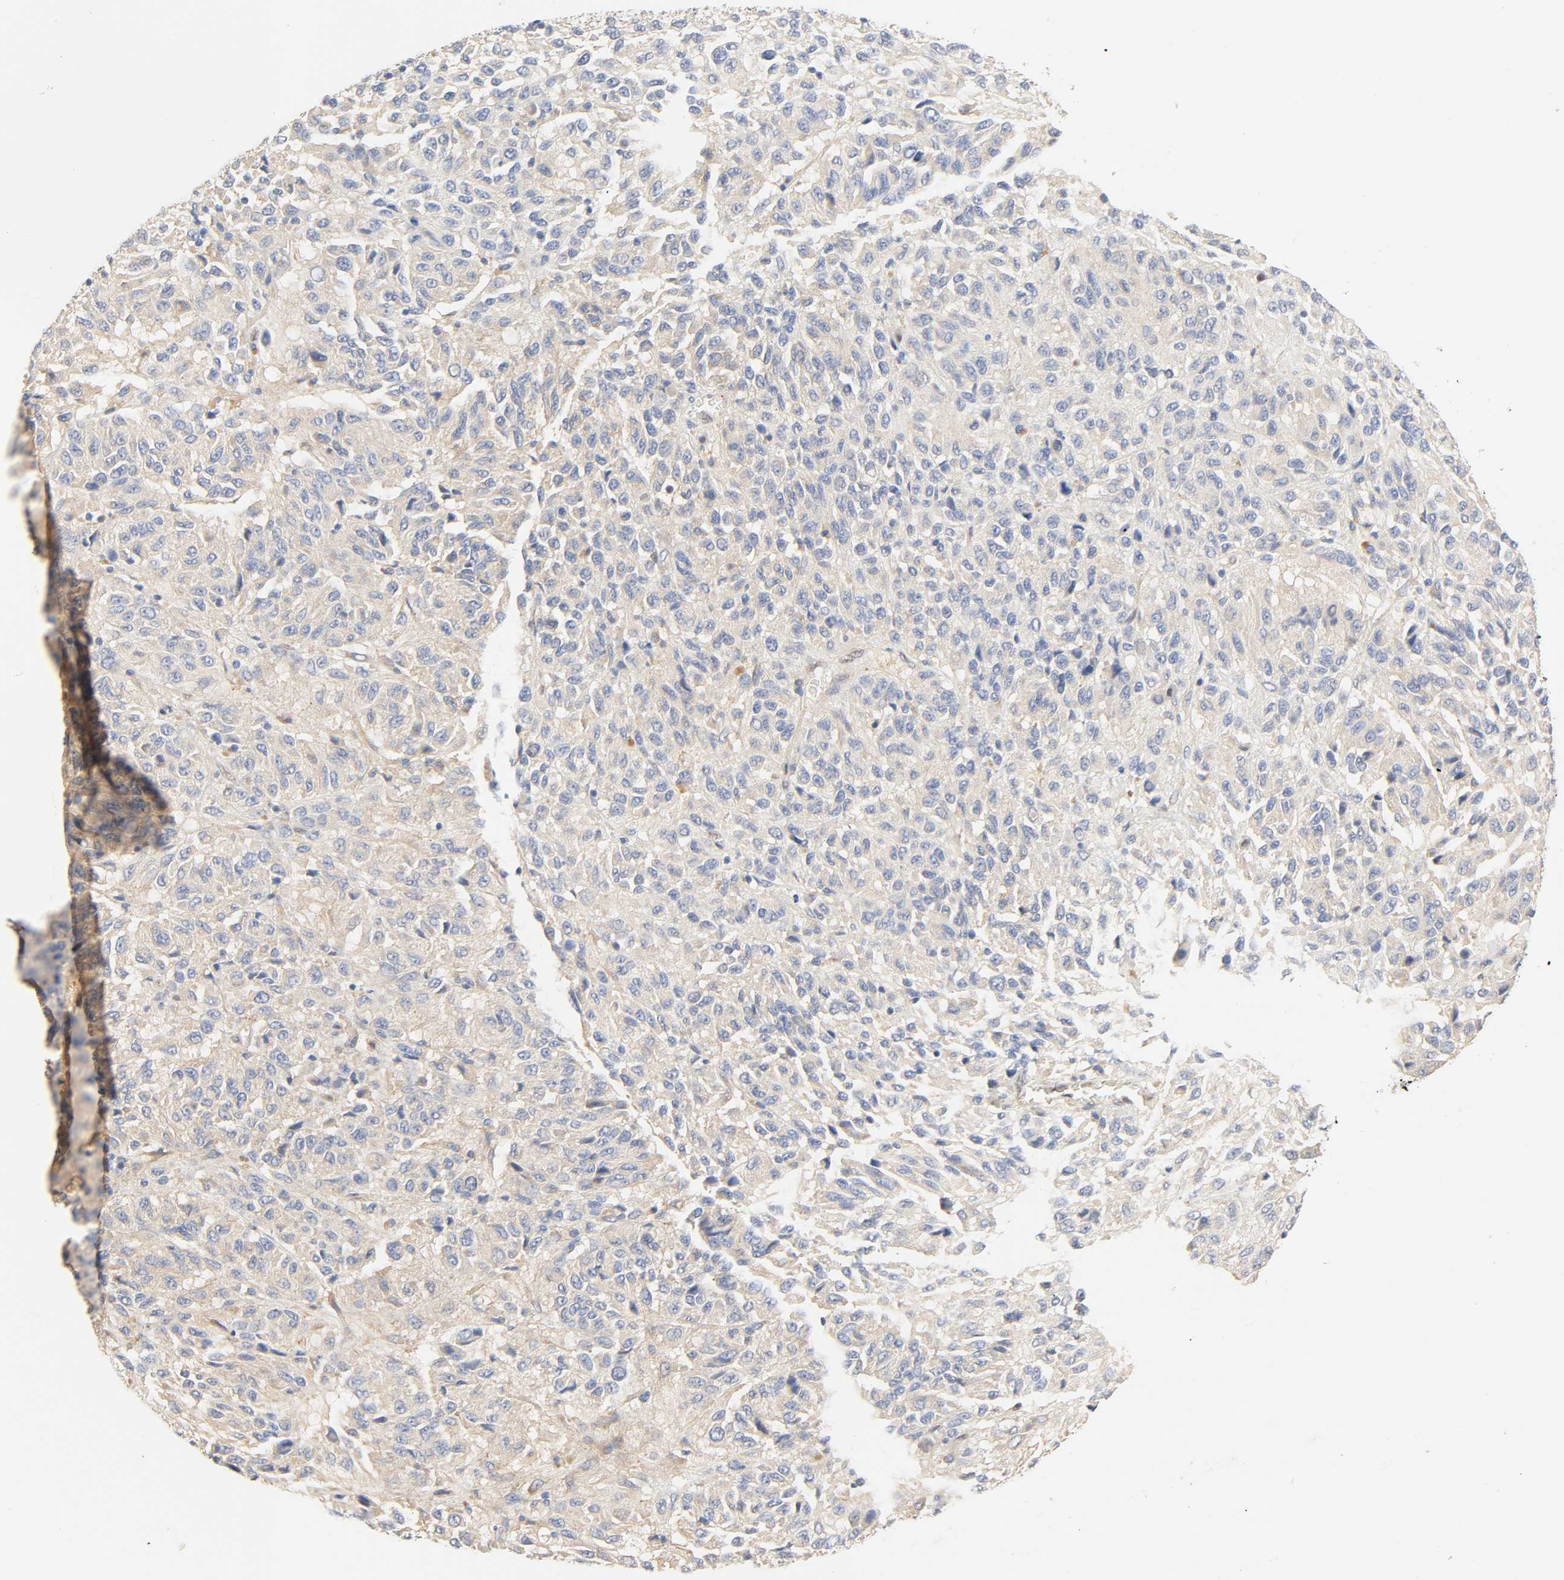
{"staining": {"intensity": "negative", "quantity": "none", "location": "none"}, "tissue": "melanoma", "cell_type": "Tumor cells", "image_type": "cancer", "snomed": [{"axis": "morphology", "description": "Malignant melanoma, Metastatic site"}, {"axis": "topography", "description": "Lung"}], "caption": "This is an IHC photomicrograph of melanoma. There is no positivity in tumor cells.", "gene": "BORCS8-MEF2B", "patient": {"sex": "male", "age": 64}}